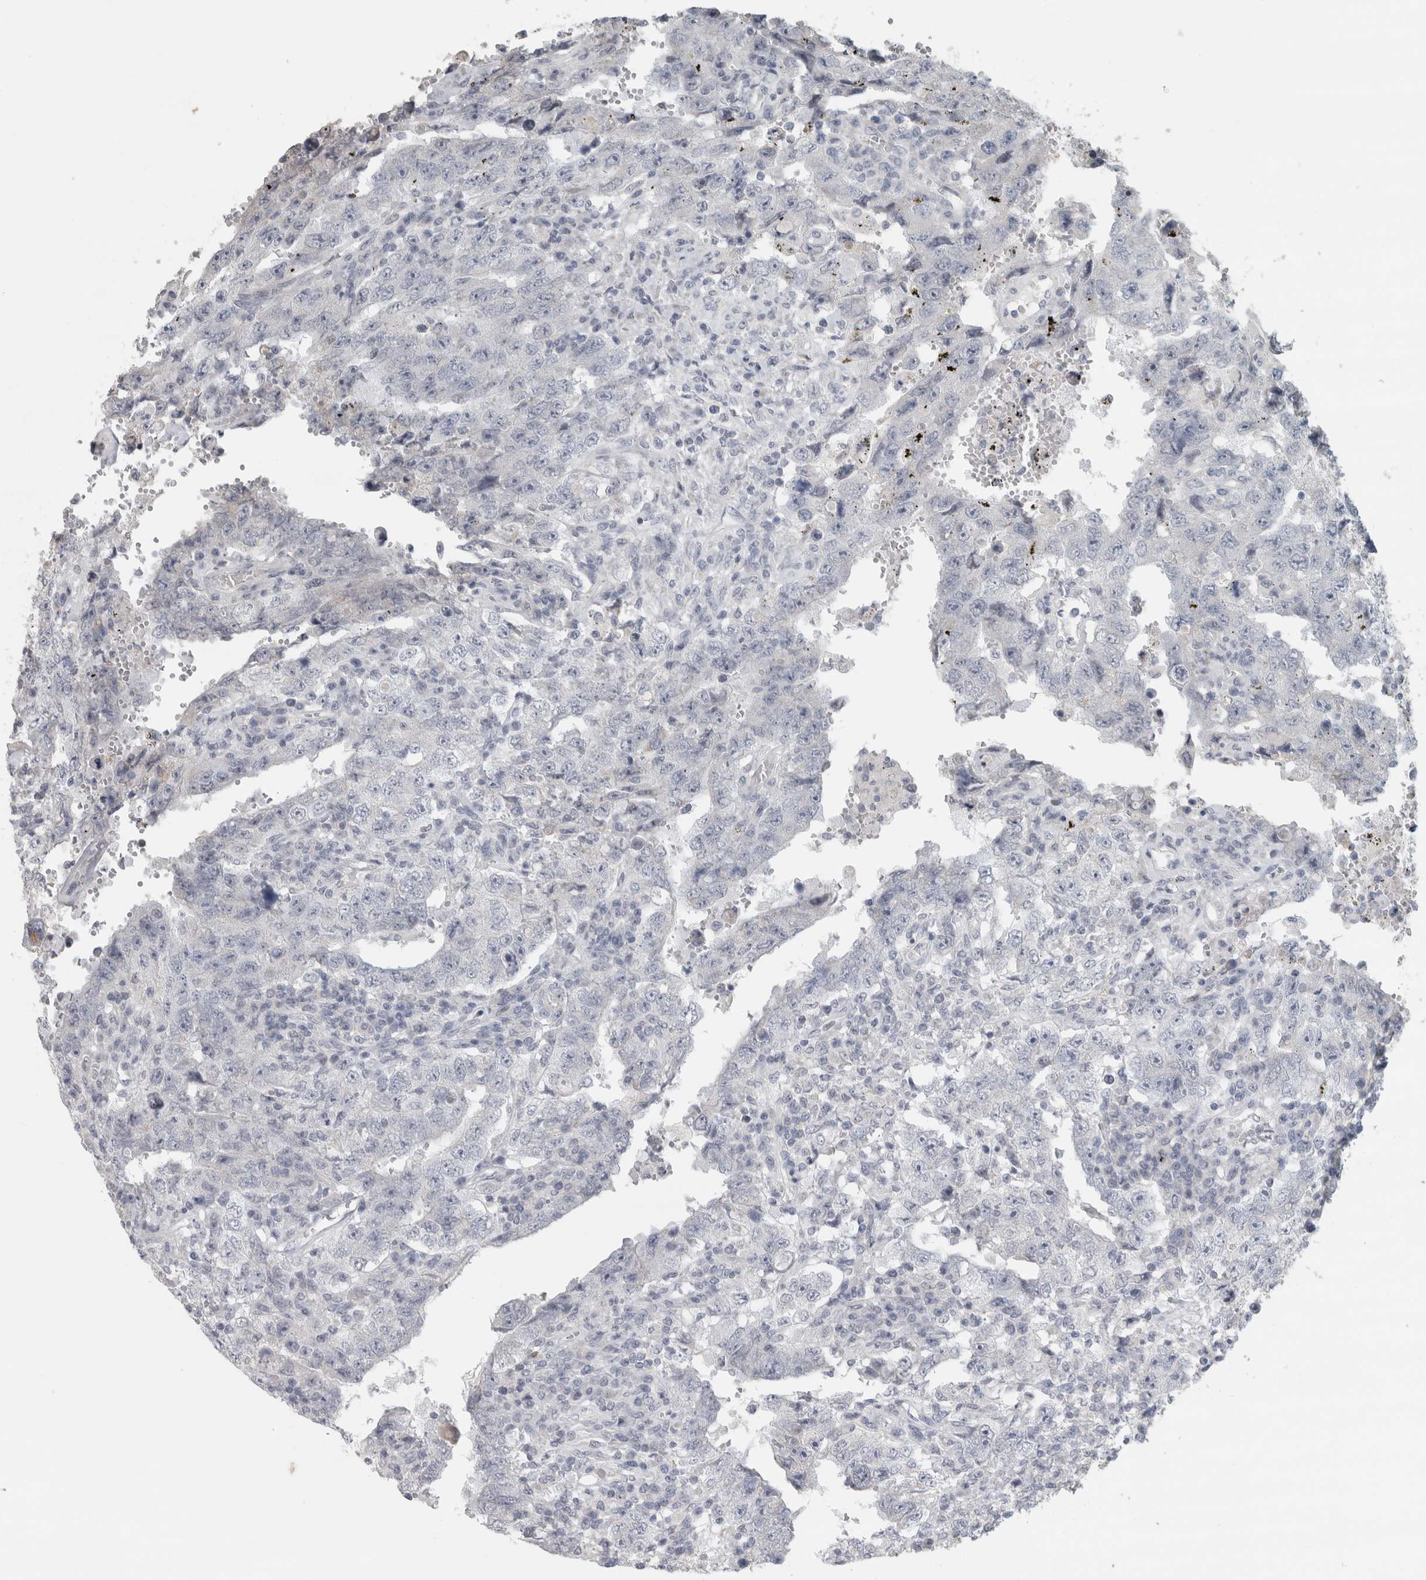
{"staining": {"intensity": "negative", "quantity": "none", "location": "none"}, "tissue": "testis cancer", "cell_type": "Tumor cells", "image_type": "cancer", "snomed": [{"axis": "morphology", "description": "Carcinoma, Embryonal, NOS"}, {"axis": "topography", "description": "Testis"}], "caption": "Immunohistochemical staining of human testis embryonal carcinoma exhibits no significant expression in tumor cells.", "gene": "PTPRN2", "patient": {"sex": "male", "age": 26}}